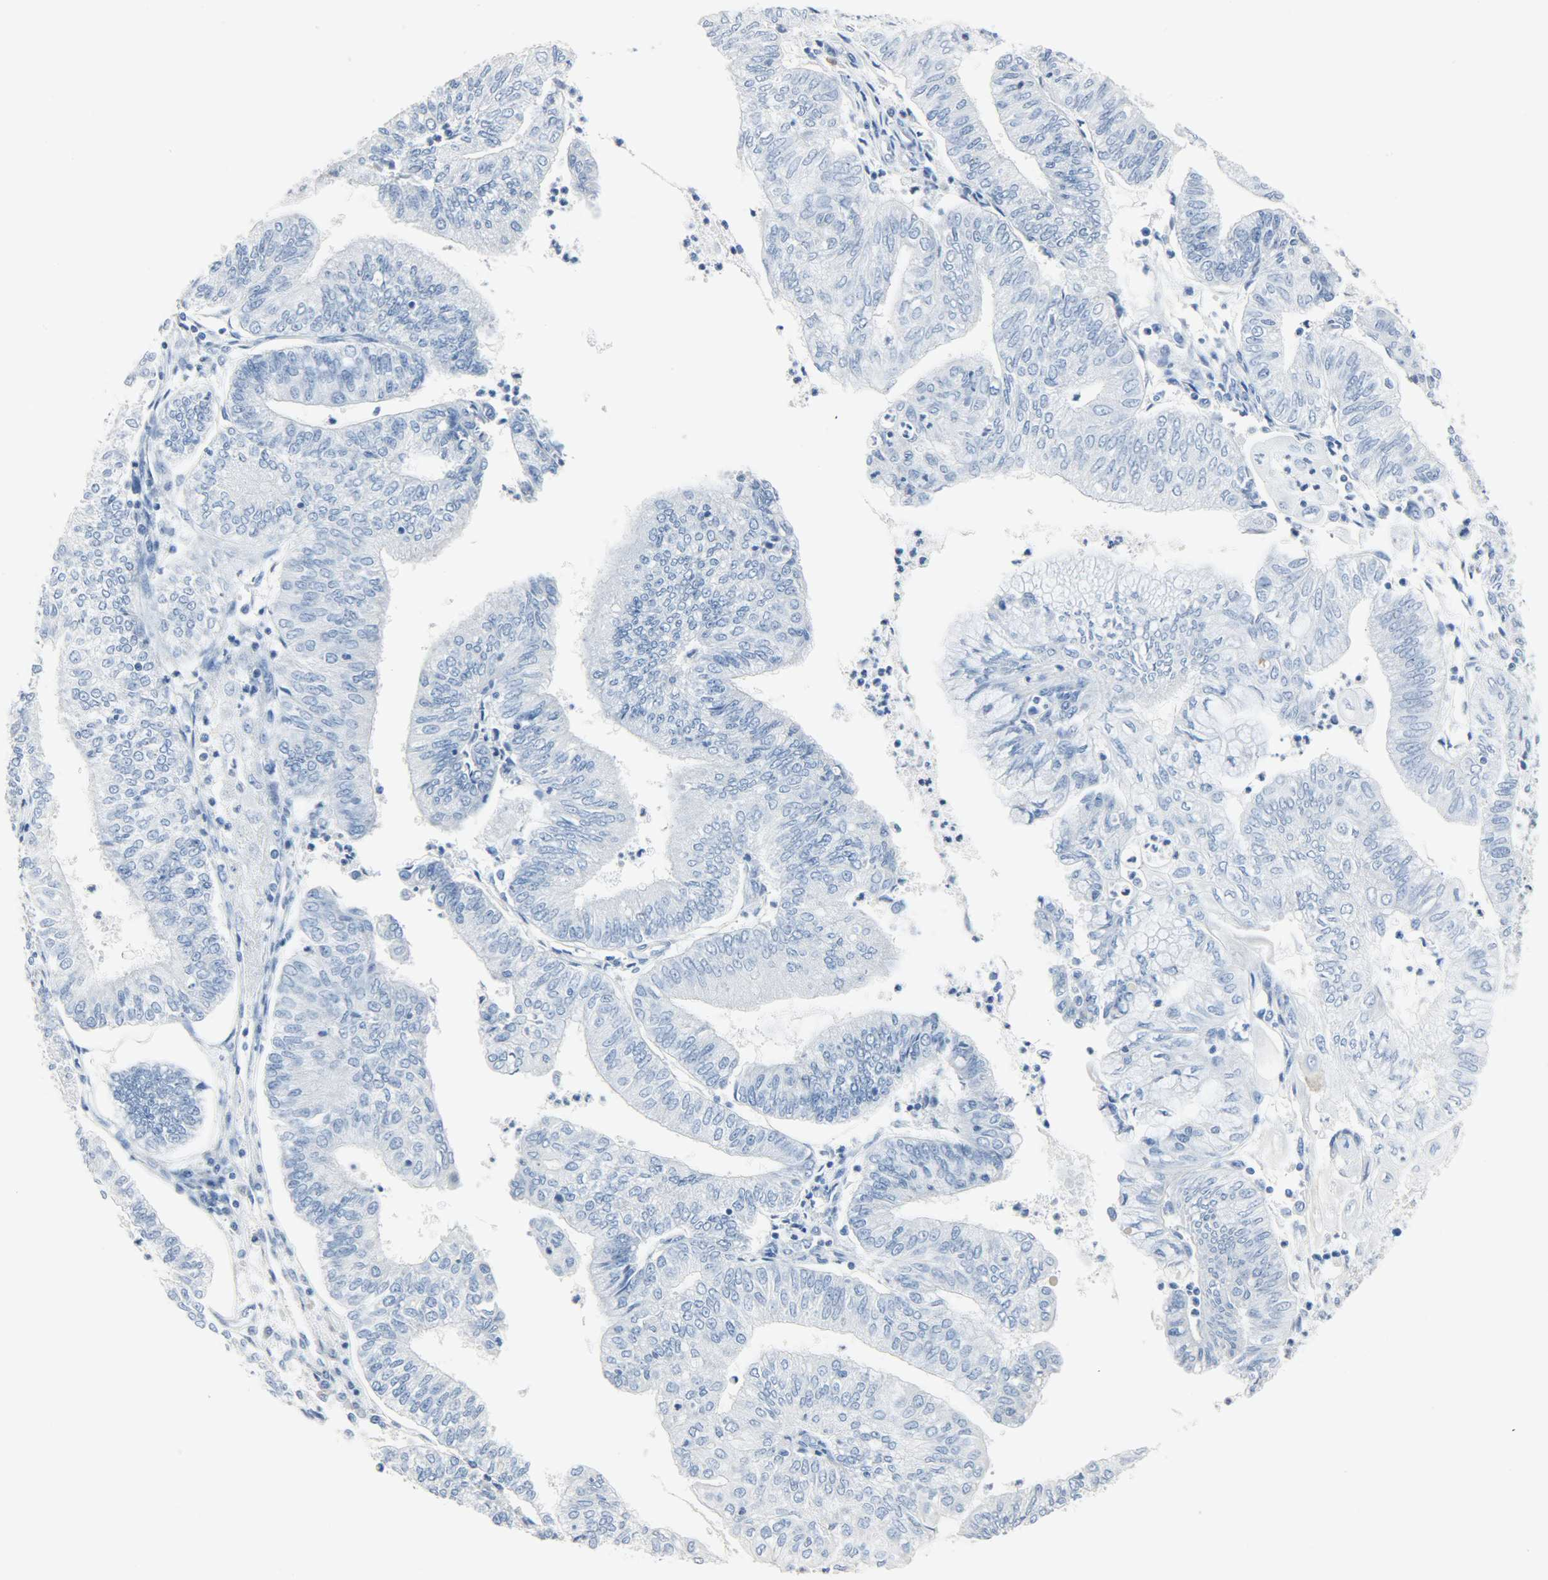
{"staining": {"intensity": "negative", "quantity": "none", "location": "none"}, "tissue": "endometrial cancer", "cell_type": "Tumor cells", "image_type": "cancer", "snomed": [{"axis": "morphology", "description": "Adenocarcinoma, NOS"}, {"axis": "topography", "description": "Endometrium"}], "caption": "High magnification brightfield microscopy of endometrial cancer stained with DAB (3,3'-diaminobenzidine) (brown) and counterstained with hematoxylin (blue): tumor cells show no significant expression. (DAB immunohistochemistry, high magnification).", "gene": "CA3", "patient": {"sex": "female", "age": 59}}